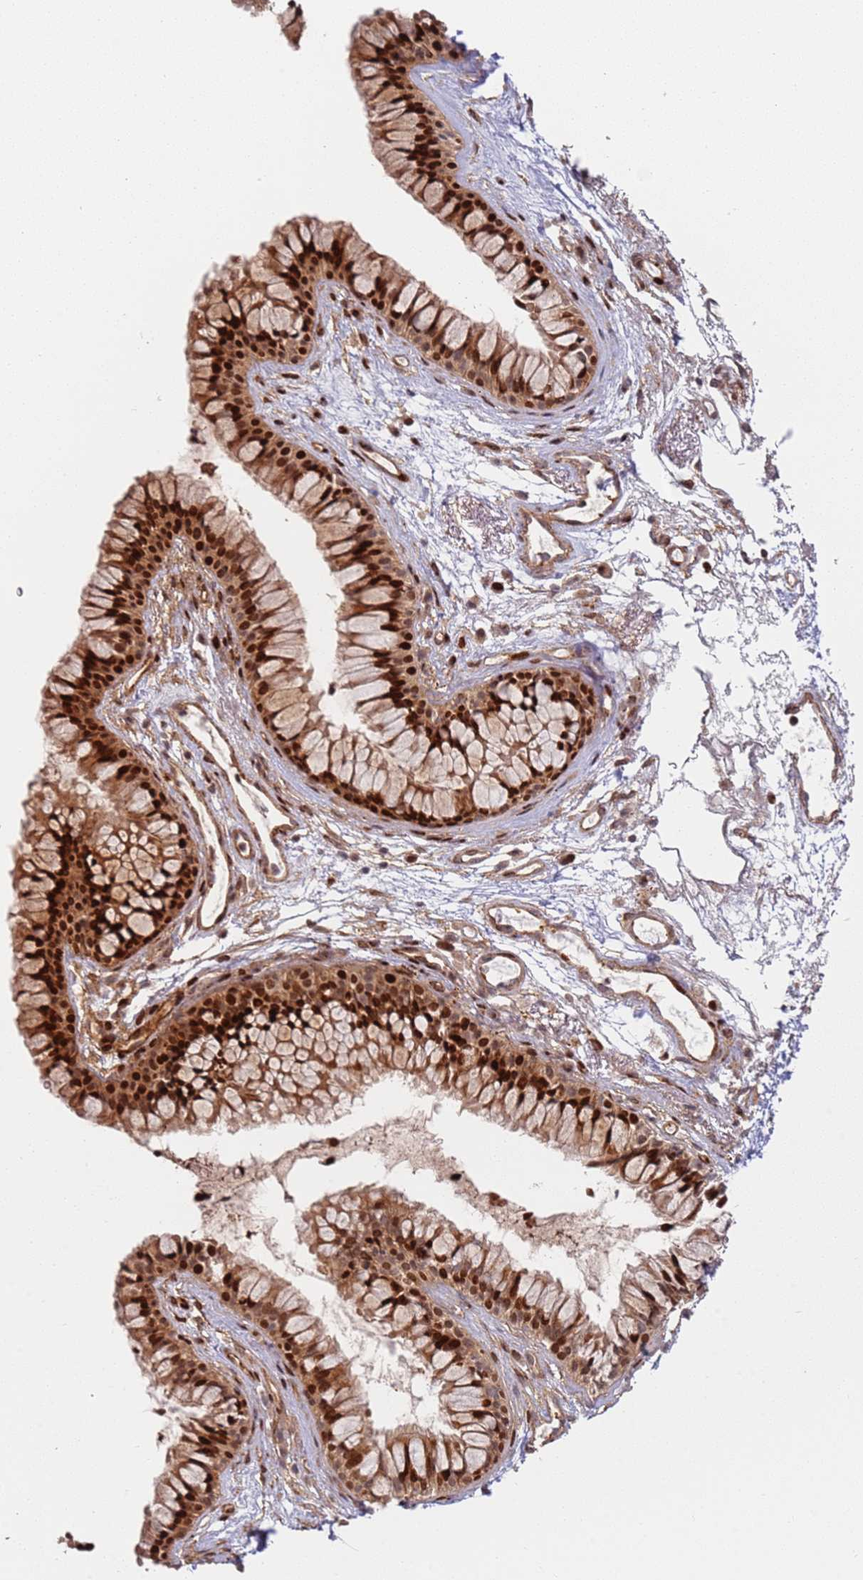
{"staining": {"intensity": "strong", "quantity": ">75%", "location": "cytoplasmic/membranous,nuclear"}, "tissue": "nasopharynx", "cell_type": "Respiratory epithelial cells", "image_type": "normal", "snomed": [{"axis": "morphology", "description": "Normal tissue, NOS"}, {"axis": "topography", "description": "Nasopharynx"}], "caption": "The histopathology image reveals immunohistochemical staining of normal nasopharynx. There is strong cytoplasmic/membranous,nuclear staining is identified in approximately >75% of respiratory epithelial cells. Nuclei are stained in blue.", "gene": "TMEM233", "patient": {"sex": "male", "age": 82}}